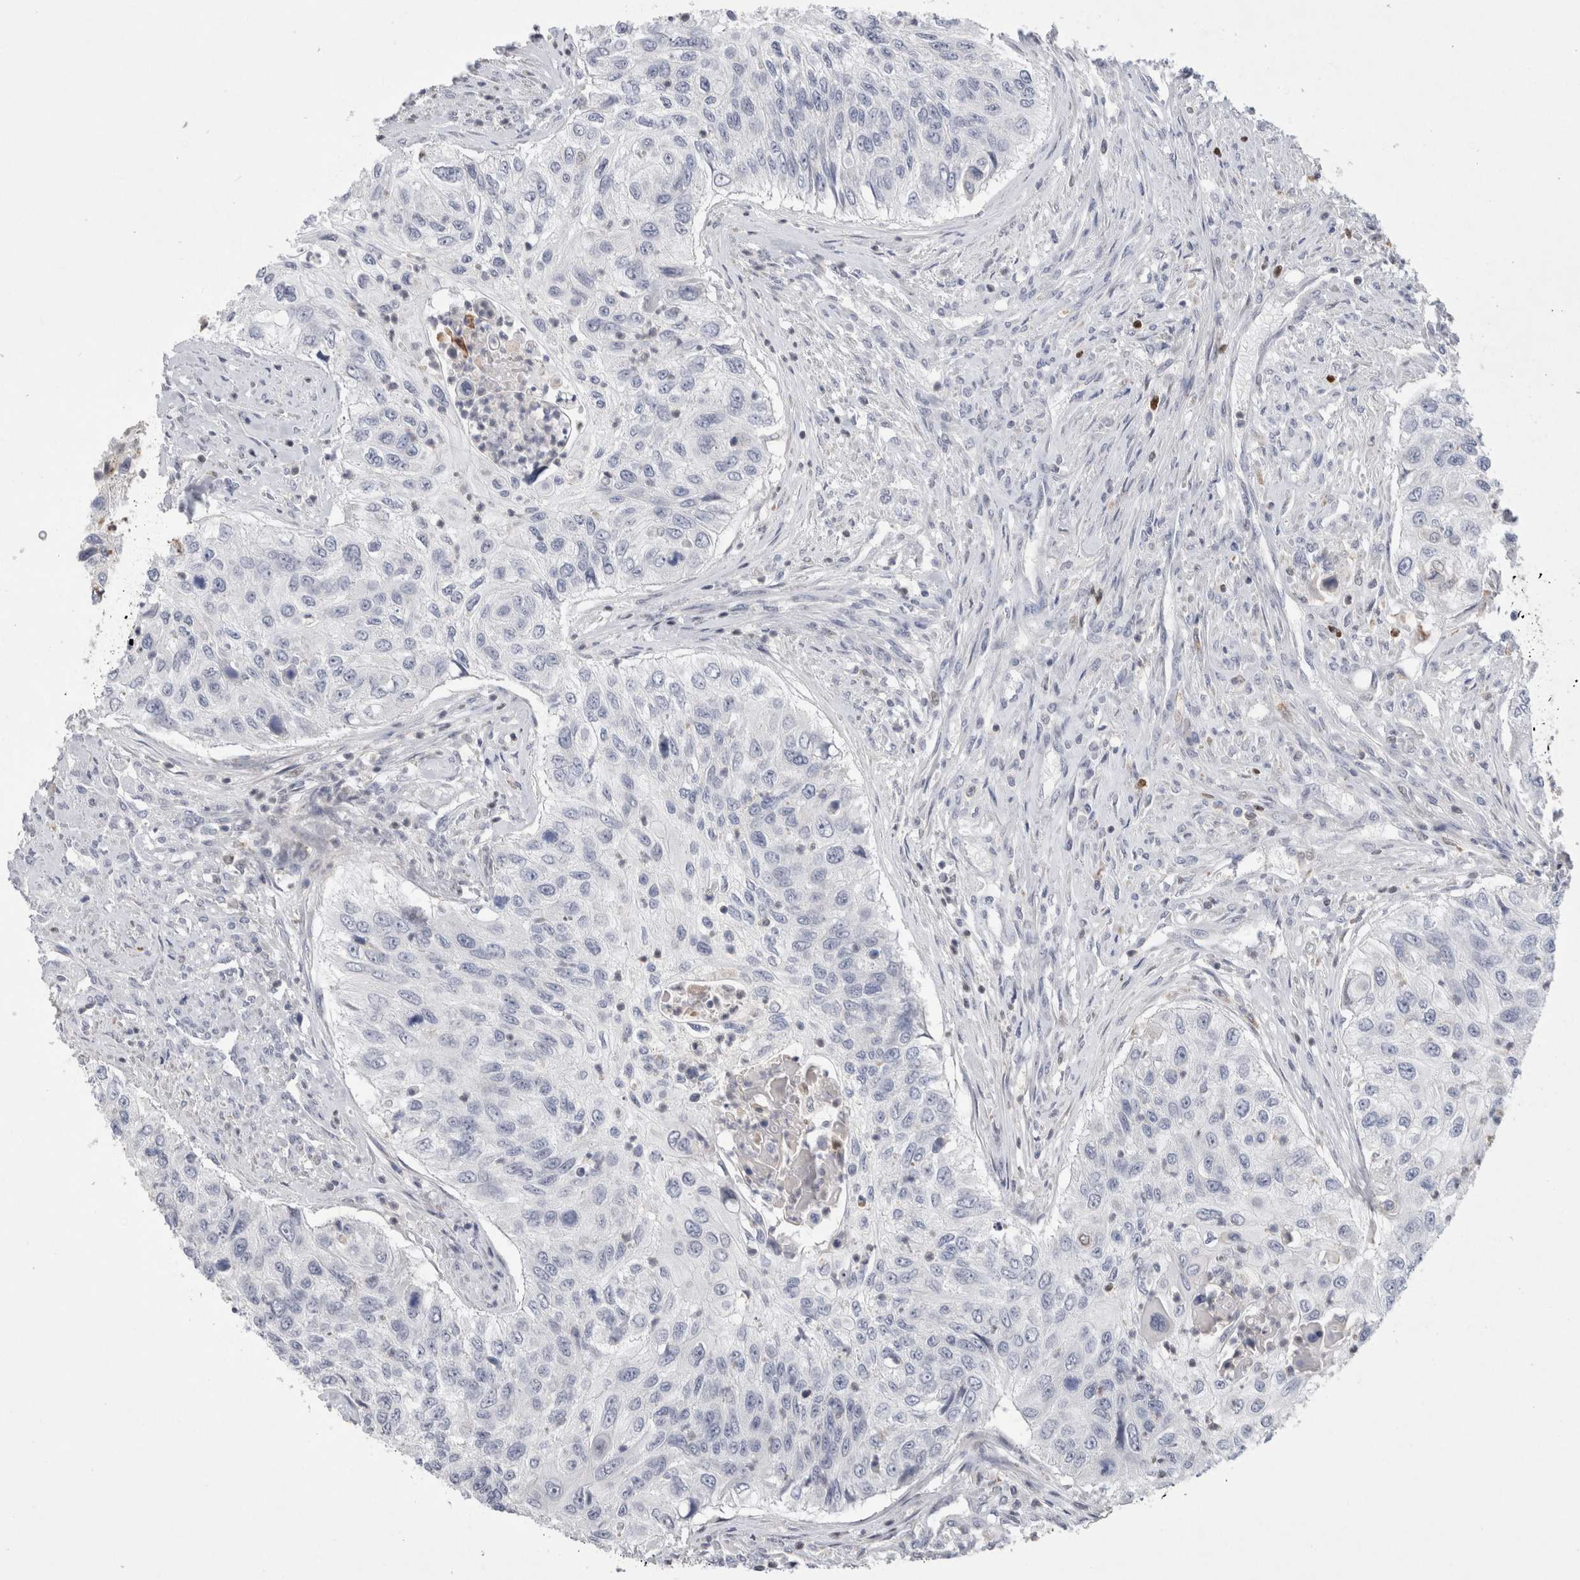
{"staining": {"intensity": "negative", "quantity": "none", "location": "none"}, "tissue": "urothelial cancer", "cell_type": "Tumor cells", "image_type": "cancer", "snomed": [{"axis": "morphology", "description": "Urothelial carcinoma, High grade"}, {"axis": "topography", "description": "Urinary bladder"}], "caption": "Immunohistochemical staining of human urothelial cancer demonstrates no significant expression in tumor cells.", "gene": "AGMAT", "patient": {"sex": "female", "age": 60}}